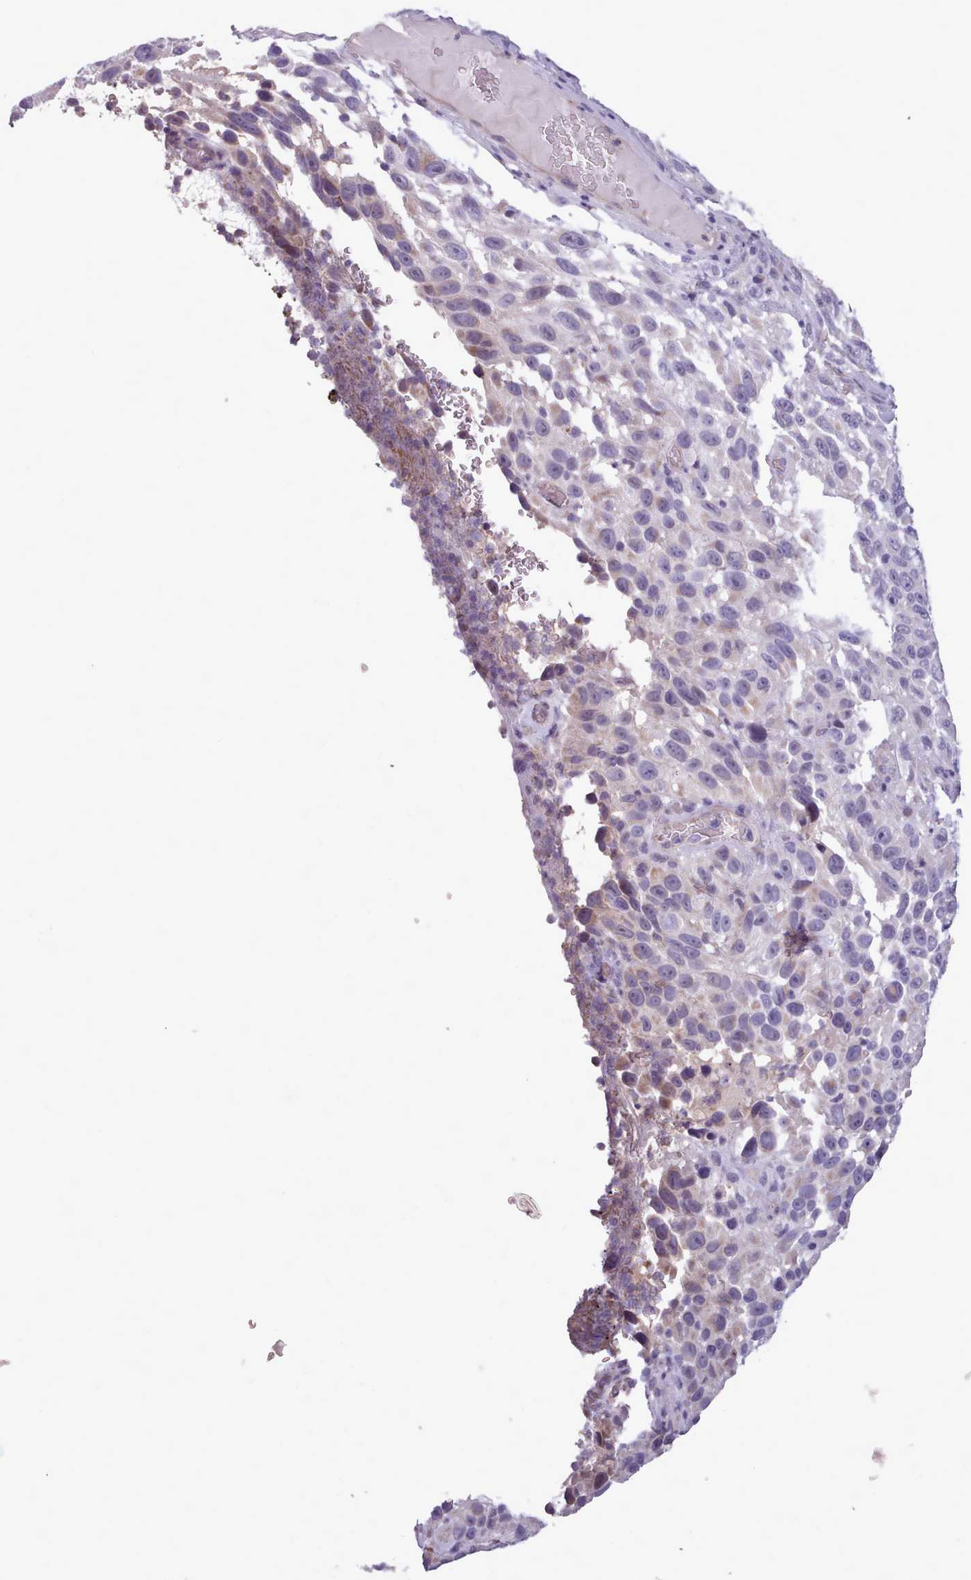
{"staining": {"intensity": "negative", "quantity": "none", "location": "none"}, "tissue": "melanoma", "cell_type": "Tumor cells", "image_type": "cancer", "snomed": [{"axis": "morphology", "description": "Malignant melanoma, NOS"}, {"axis": "topography", "description": "Skin"}], "caption": "Immunohistochemistry micrograph of melanoma stained for a protein (brown), which reveals no positivity in tumor cells.", "gene": "KCTD16", "patient": {"sex": "female", "age": 96}}